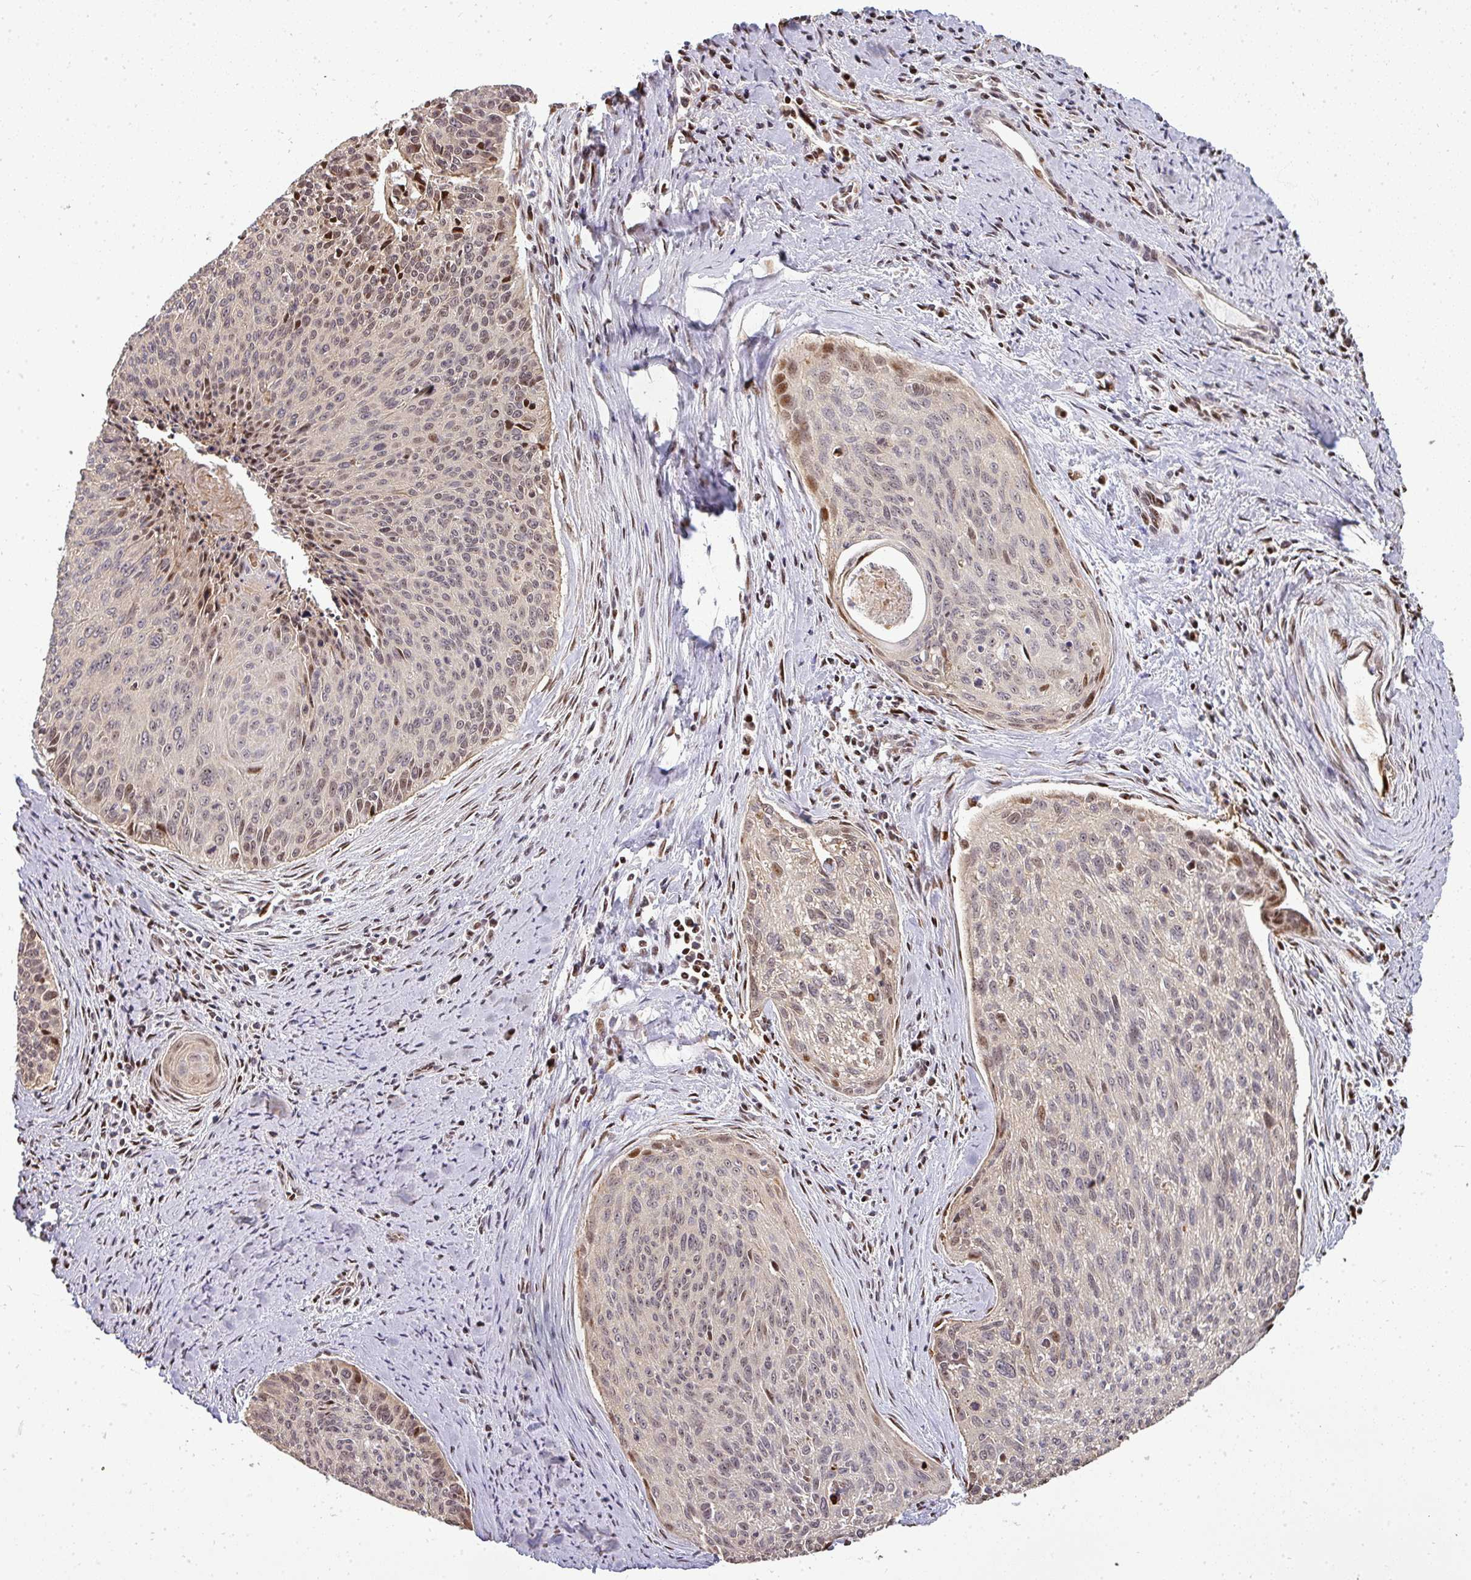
{"staining": {"intensity": "moderate", "quantity": "<25%", "location": "nuclear"}, "tissue": "cervical cancer", "cell_type": "Tumor cells", "image_type": "cancer", "snomed": [{"axis": "morphology", "description": "Squamous cell carcinoma, NOS"}, {"axis": "topography", "description": "Cervix"}], "caption": "Immunohistochemical staining of cervical squamous cell carcinoma reveals low levels of moderate nuclear protein positivity in about <25% of tumor cells.", "gene": "PATZ1", "patient": {"sex": "female", "age": 55}}